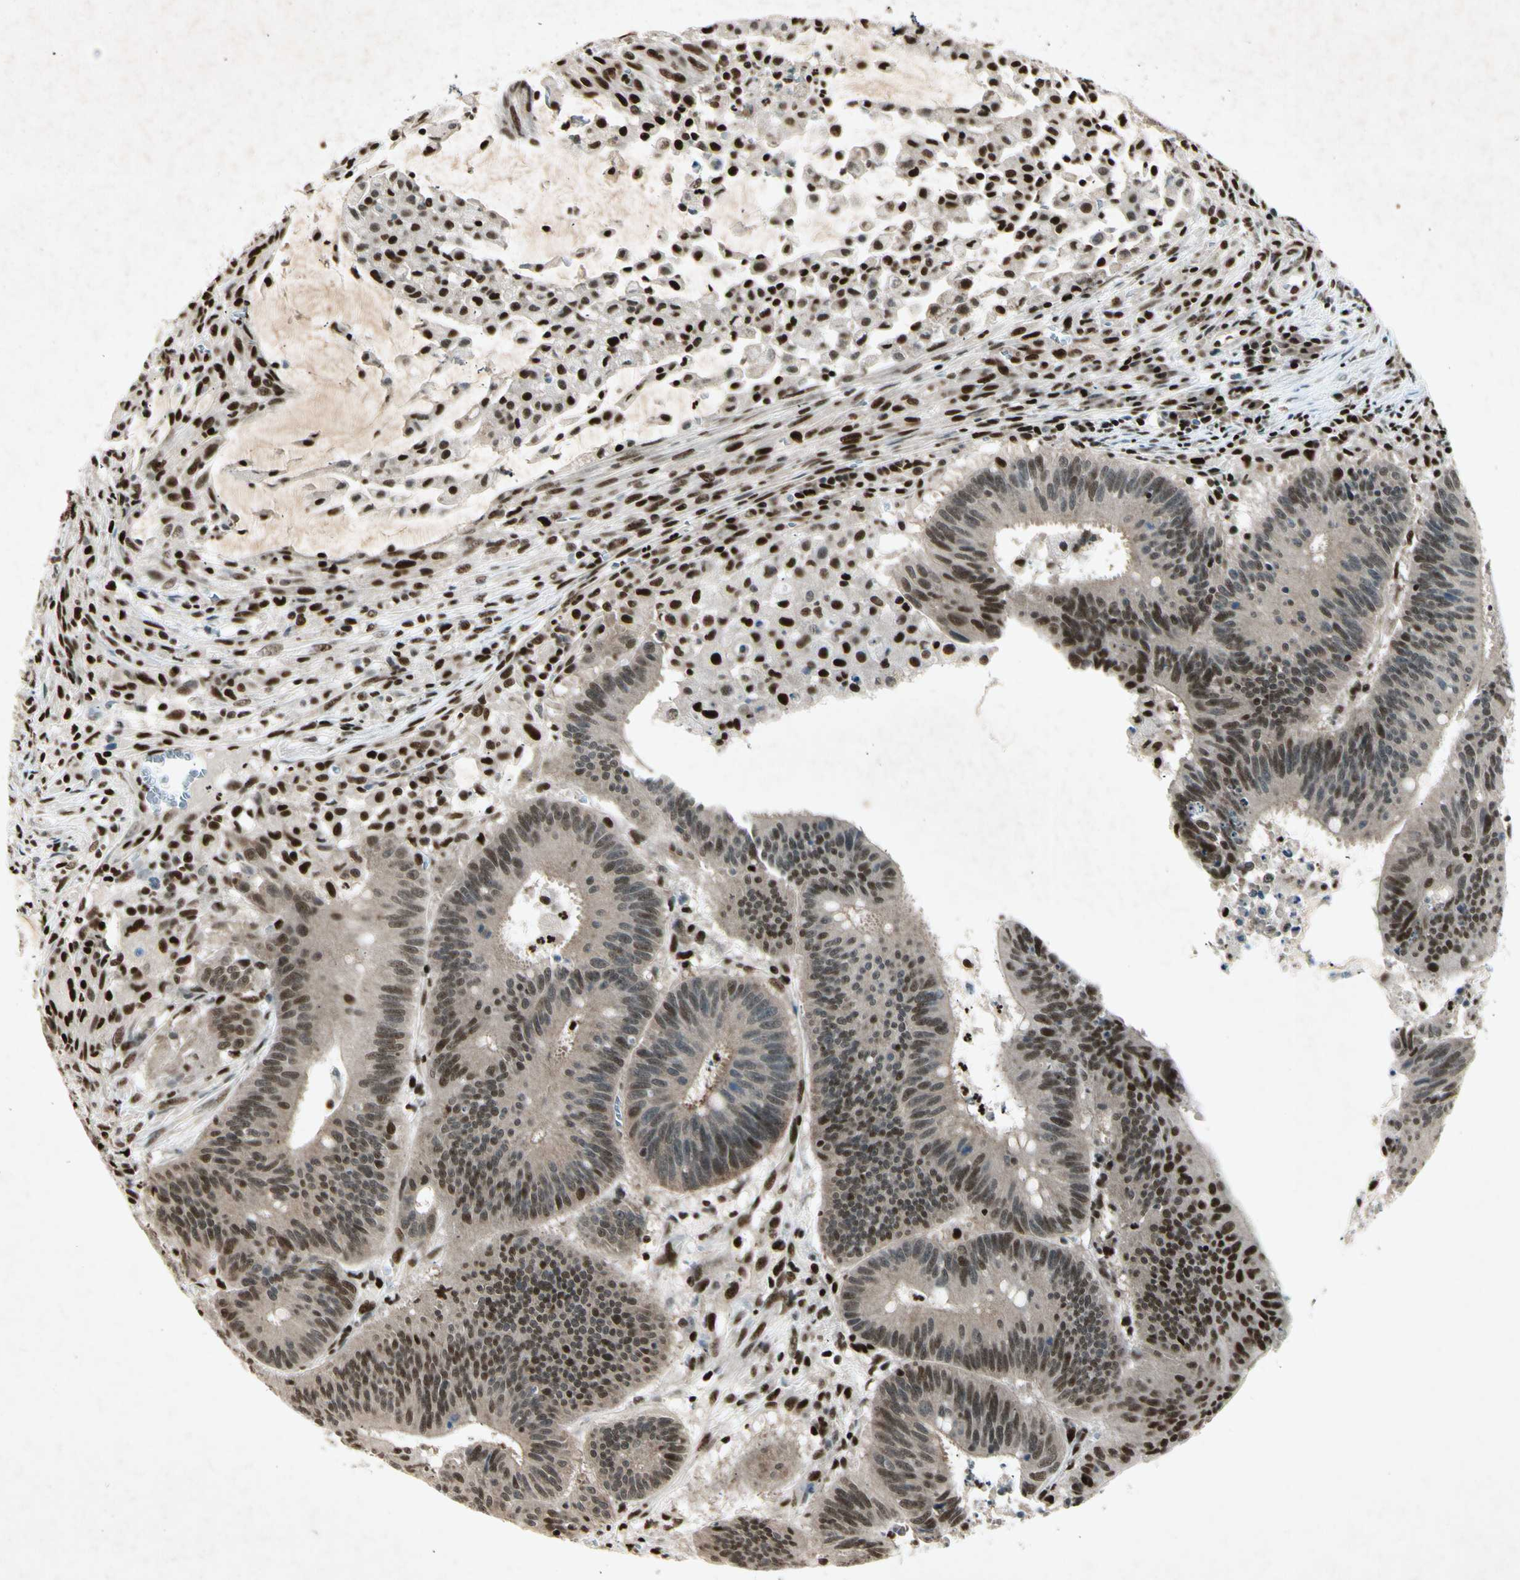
{"staining": {"intensity": "strong", "quantity": ">75%", "location": "nuclear"}, "tissue": "colorectal cancer", "cell_type": "Tumor cells", "image_type": "cancer", "snomed": [{"axis": "morphology", "description": "Adenocarcinoma, NOS"}, {"axis": "topography", "description": "Colon"}], "caption": "Immunohistochemical staining of colorectal cancer exhibits strong nuclear protein expression in about >75% of tumor cells.", "gene": "RNF43", "patient": {"sex": "male", "age": 45}}